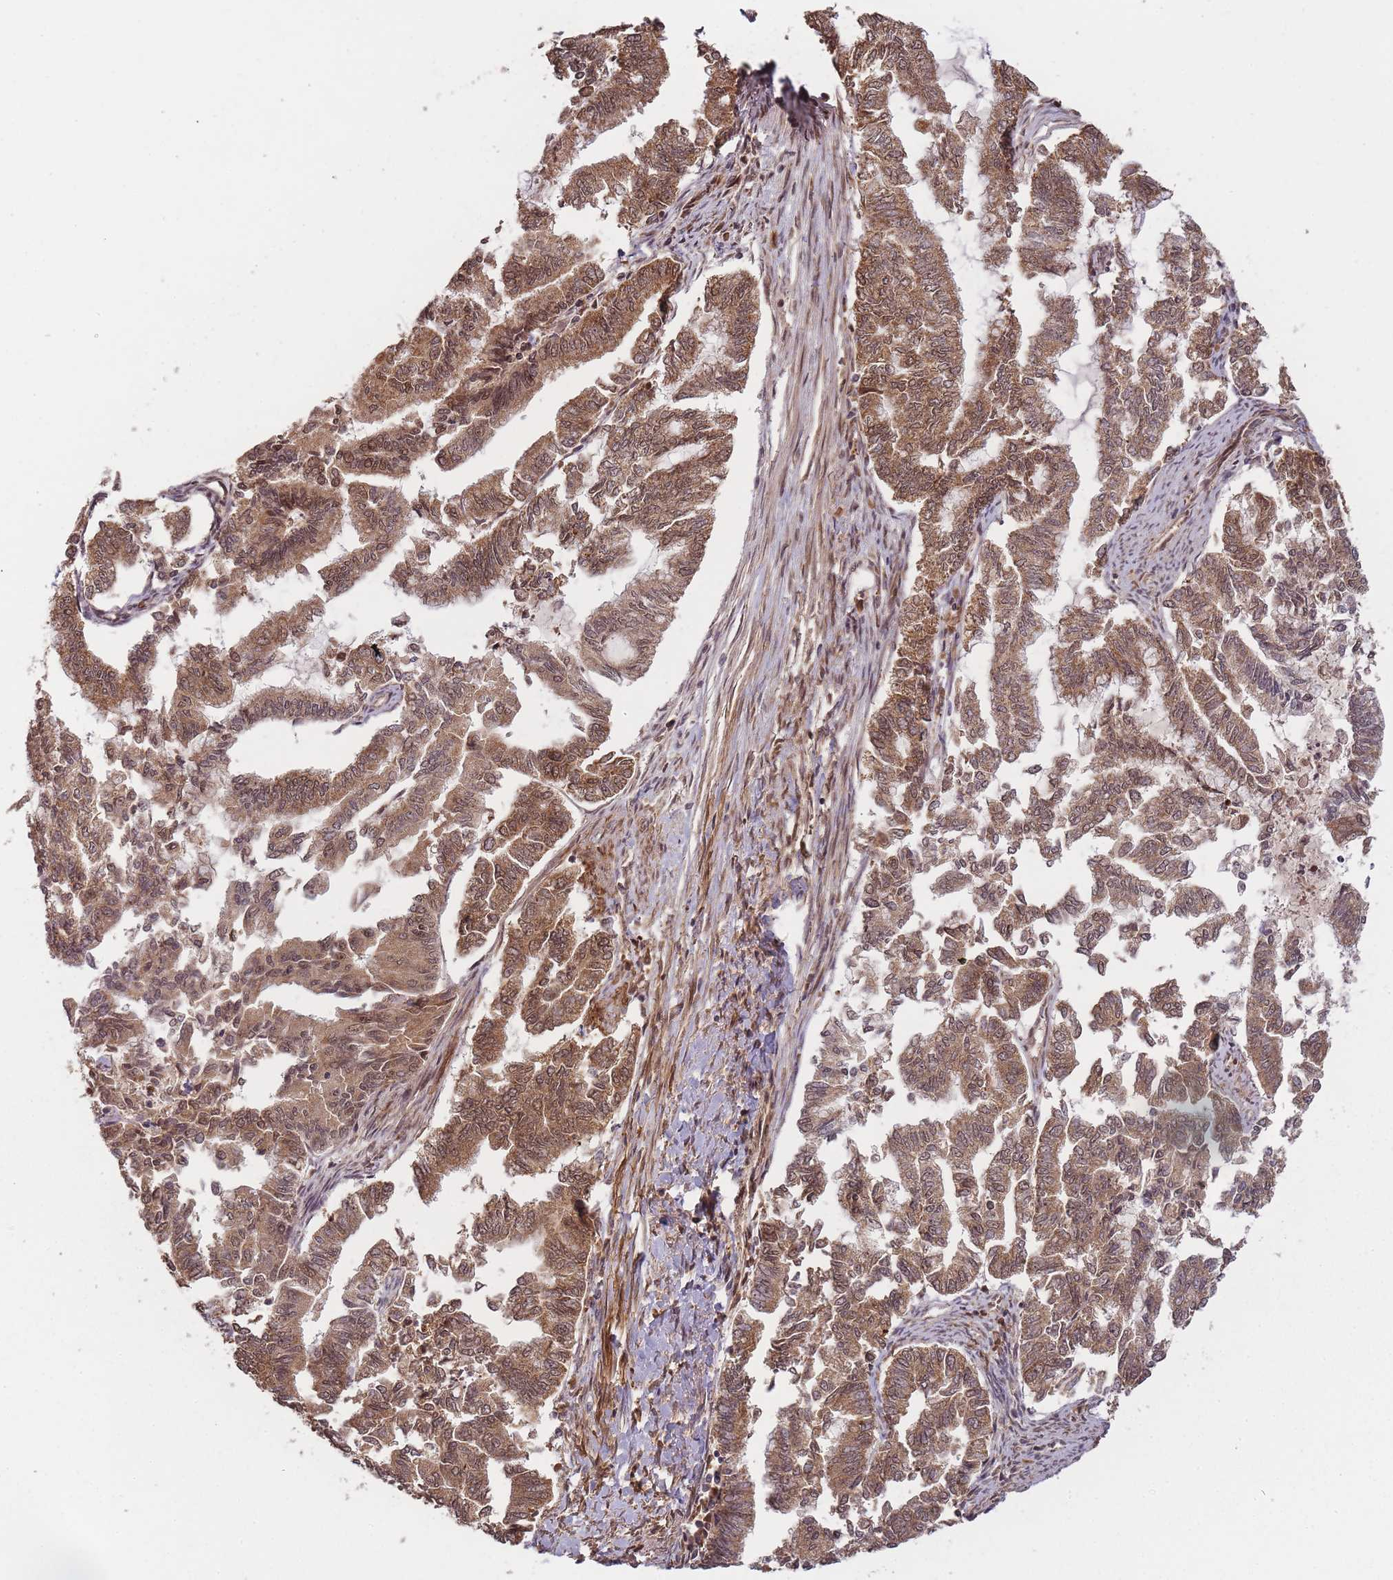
{"staining": {"intensity": "moderate", "quantity": ">75%", "location": "cytoplasmic/membranous,nuclear"}, "tissue": "endometrial cancer", "cell_type": "Tumor cells", "image_type": "cancer", "snomed": [{"axis": "morphology", "description": "Adenocarcinoma, NOS"}, {"axis": "topography", "description": "Endometrium"}], "caption": "IHC image of human adenocarcinoma (endometrial) stained for a protein (brown), which exhibits medium levels of moderate cytoplasmic/membranous and nuclear staining in approximately >75% of tumor cells.", "gene": "ZNF497", "patient": {"sex": "female", "age": 79}}